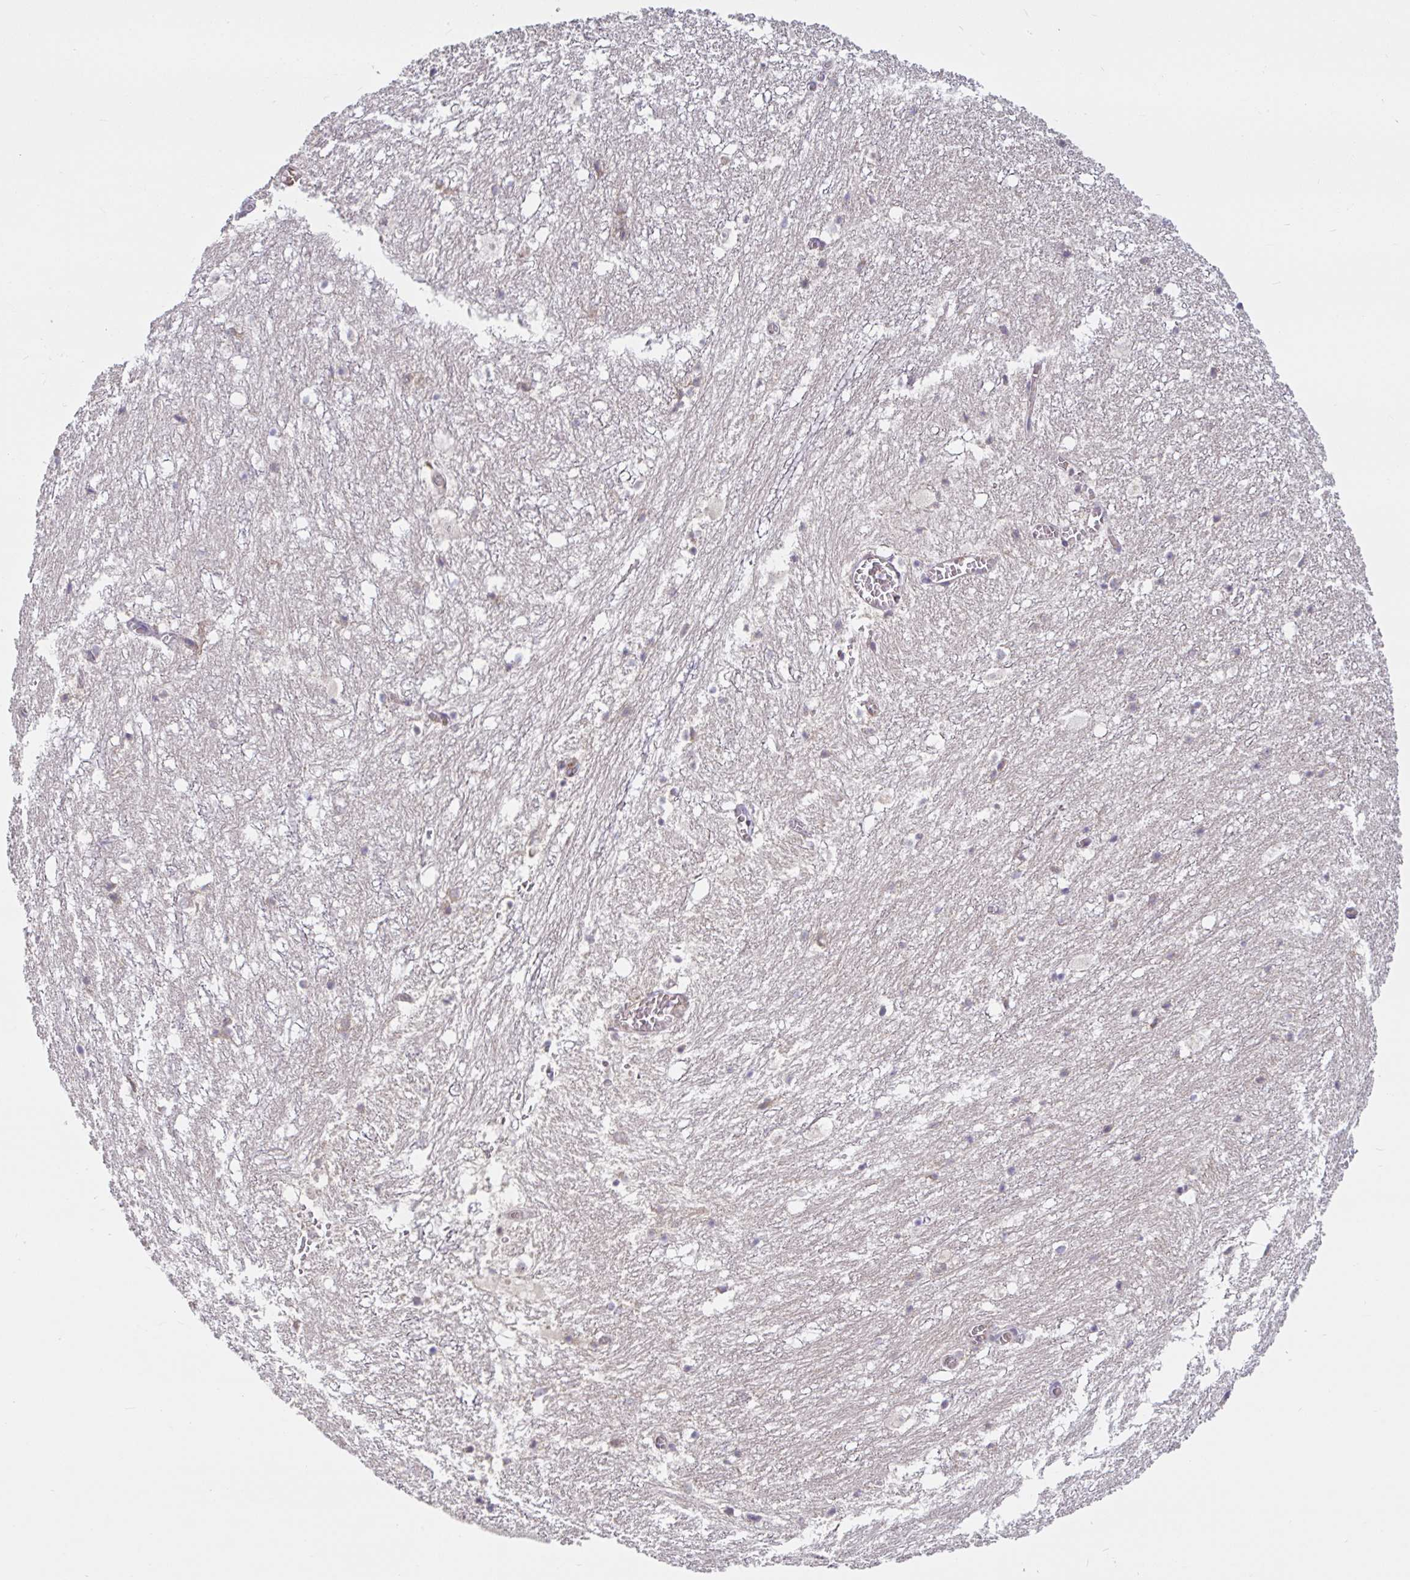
{"staining": {"intensity": "negative", "quantity": "none", "location": "none"}, "tissue": "hippocampus", "cell_type": "Glial cells", "image_type": "normal", "snomed": [{"axis": "morphology", "description": "Normal tissue, NOS"}, {"axis": "topography", "description": "Hippocampus"}], "caption": "DAB (3,3'-diaminobenzidine) immunohistochemical staining of unremarkable human hippocampus shows no significant positivity in glial cells.", "gene": "LARP1", "patient": {"sex": "female", "age": 52}}